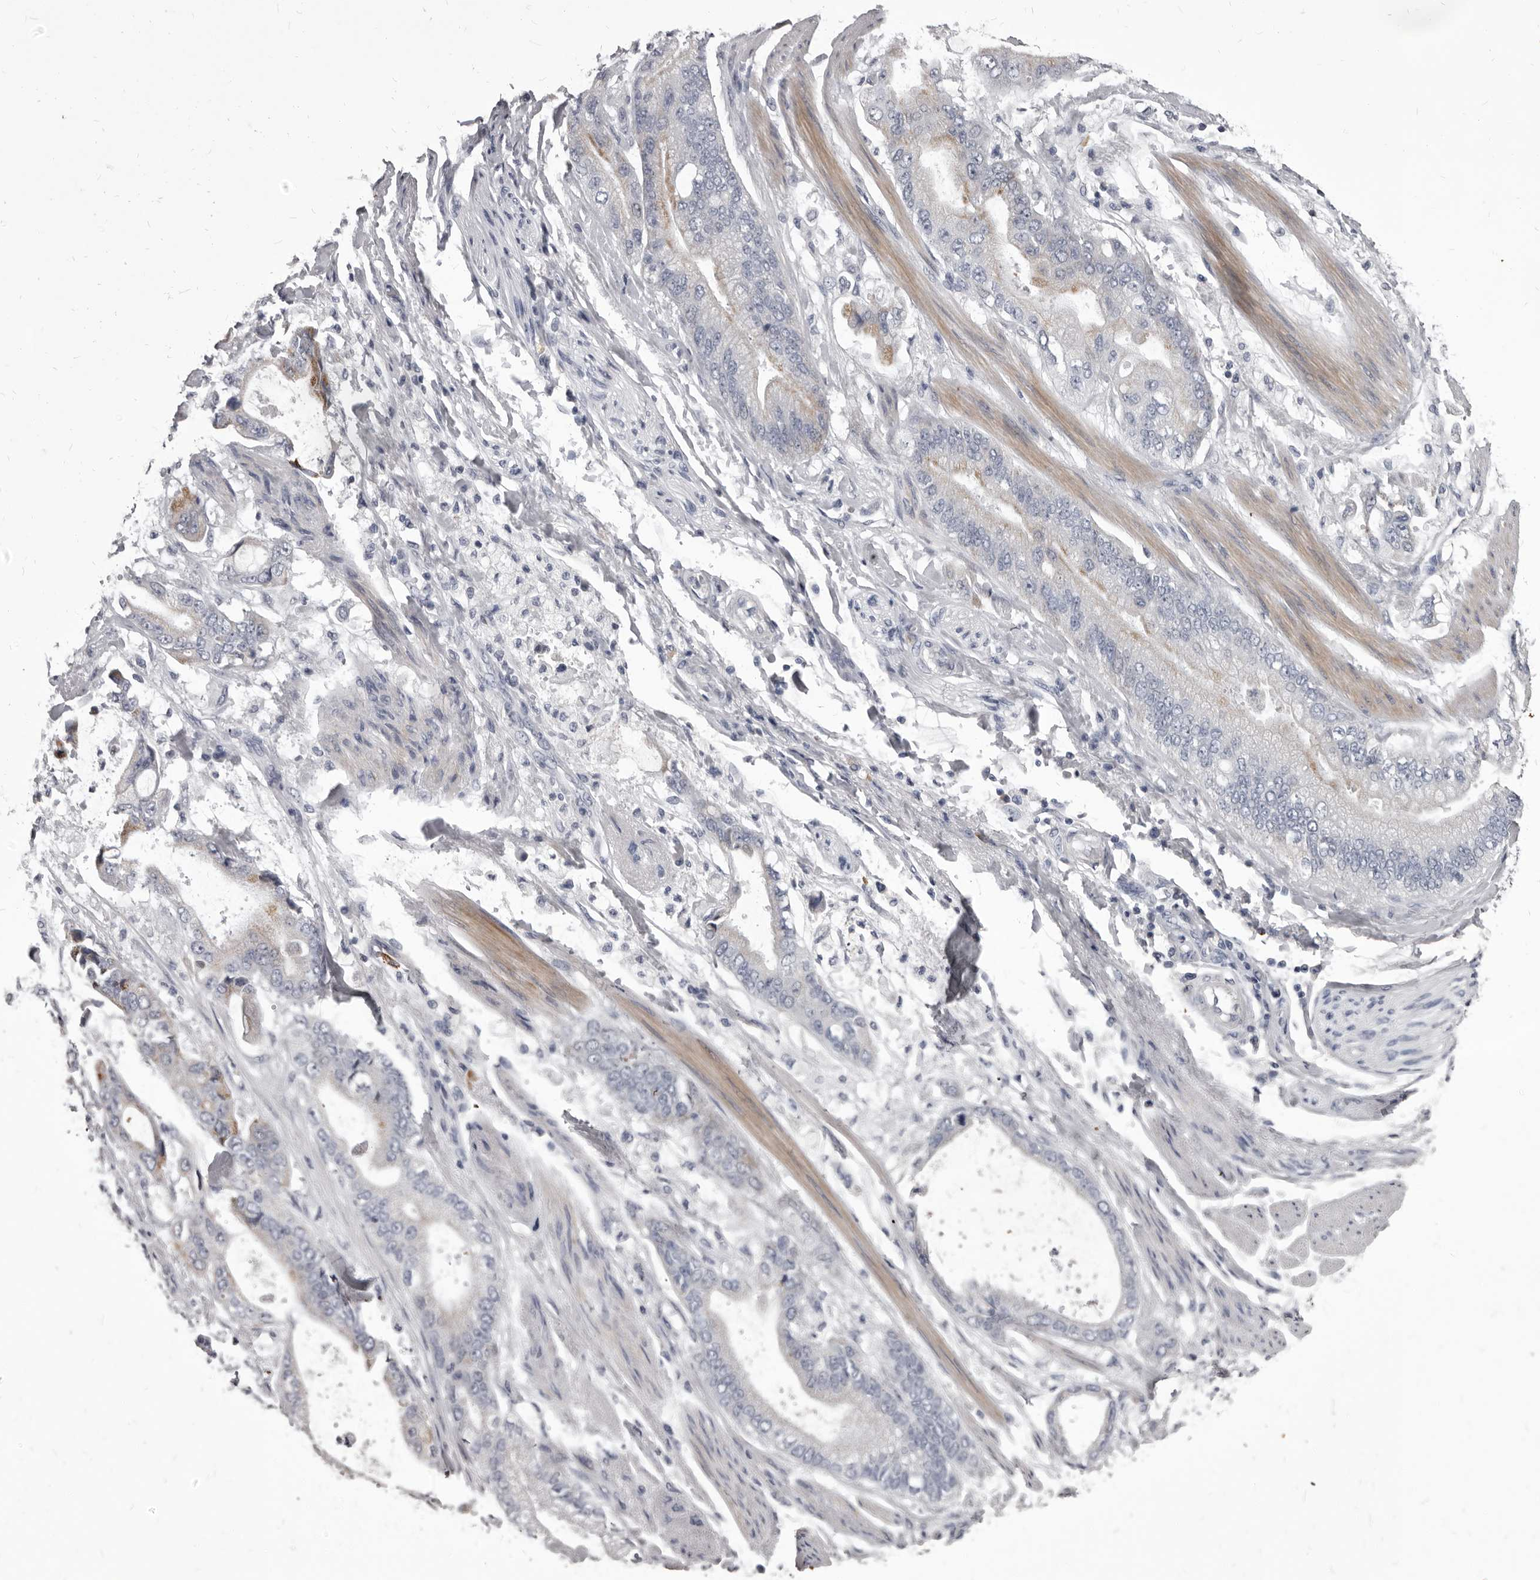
{"staining": {"intensity": "negative", "quantity": "none", "location": "none"}, "tissue": "stomach cancer", "cell_type": "Tumor cells", "image_type": "cancer", "snomed": [{"axis": "morphology", "description": "Normal tissue, NOS"}, {"axis": "morphology", "description": "Adenocarcinoma, NOS"}, {"axis": "topography", "description": "Stomach"}], "caption": "There is no significant expression in tumor cells of adenocarcinoma (stomach). (DAB (3,3'-diaminobenzidine) immunohistochemistry (IHC), high magnification).", "gene": "GZMH", "patient": {"sex": "male", "age": 62}}